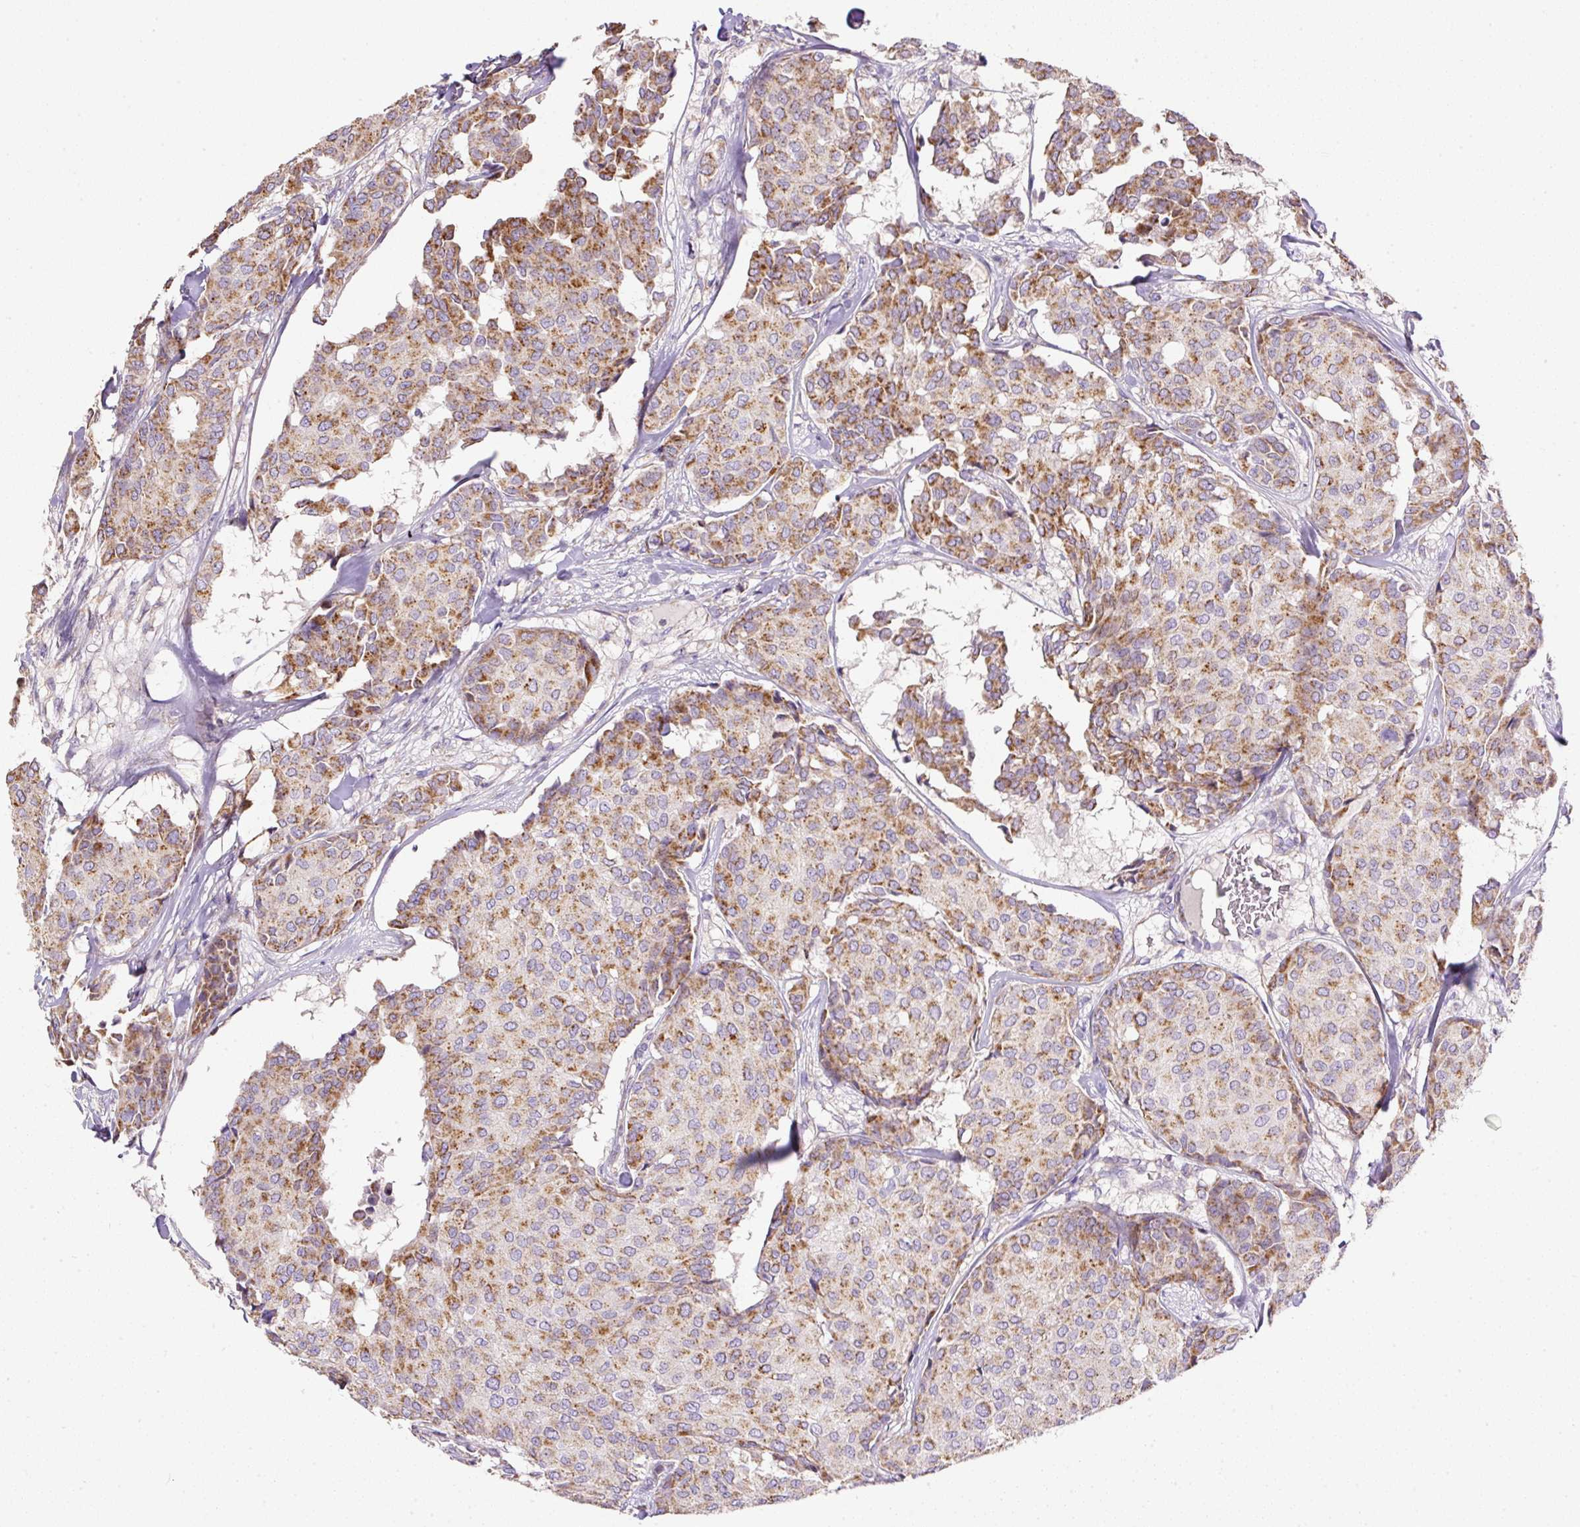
{"staining": {"intensity": "moderate", "quantity": ">75%", "location": "cytoplasmic/membranous"}, "tissue": "breast cancer", "cell_type": "Tumor cells", "image_type": "cancer", "snomed": [{"axis": "morphology", "description": "Duct carcinoma"}, {"axis": "topography", "description": "Breast"}], "caption": "The micrograph displays immunohistochemical staining of breast cancer (intraductal carcinoma). There is moderate cytoplasmic/membranous staining is seen in about >75% of tumor cells.", "gene": "NDUFAF2", "patient": {"sex": "female", "age": 75}}